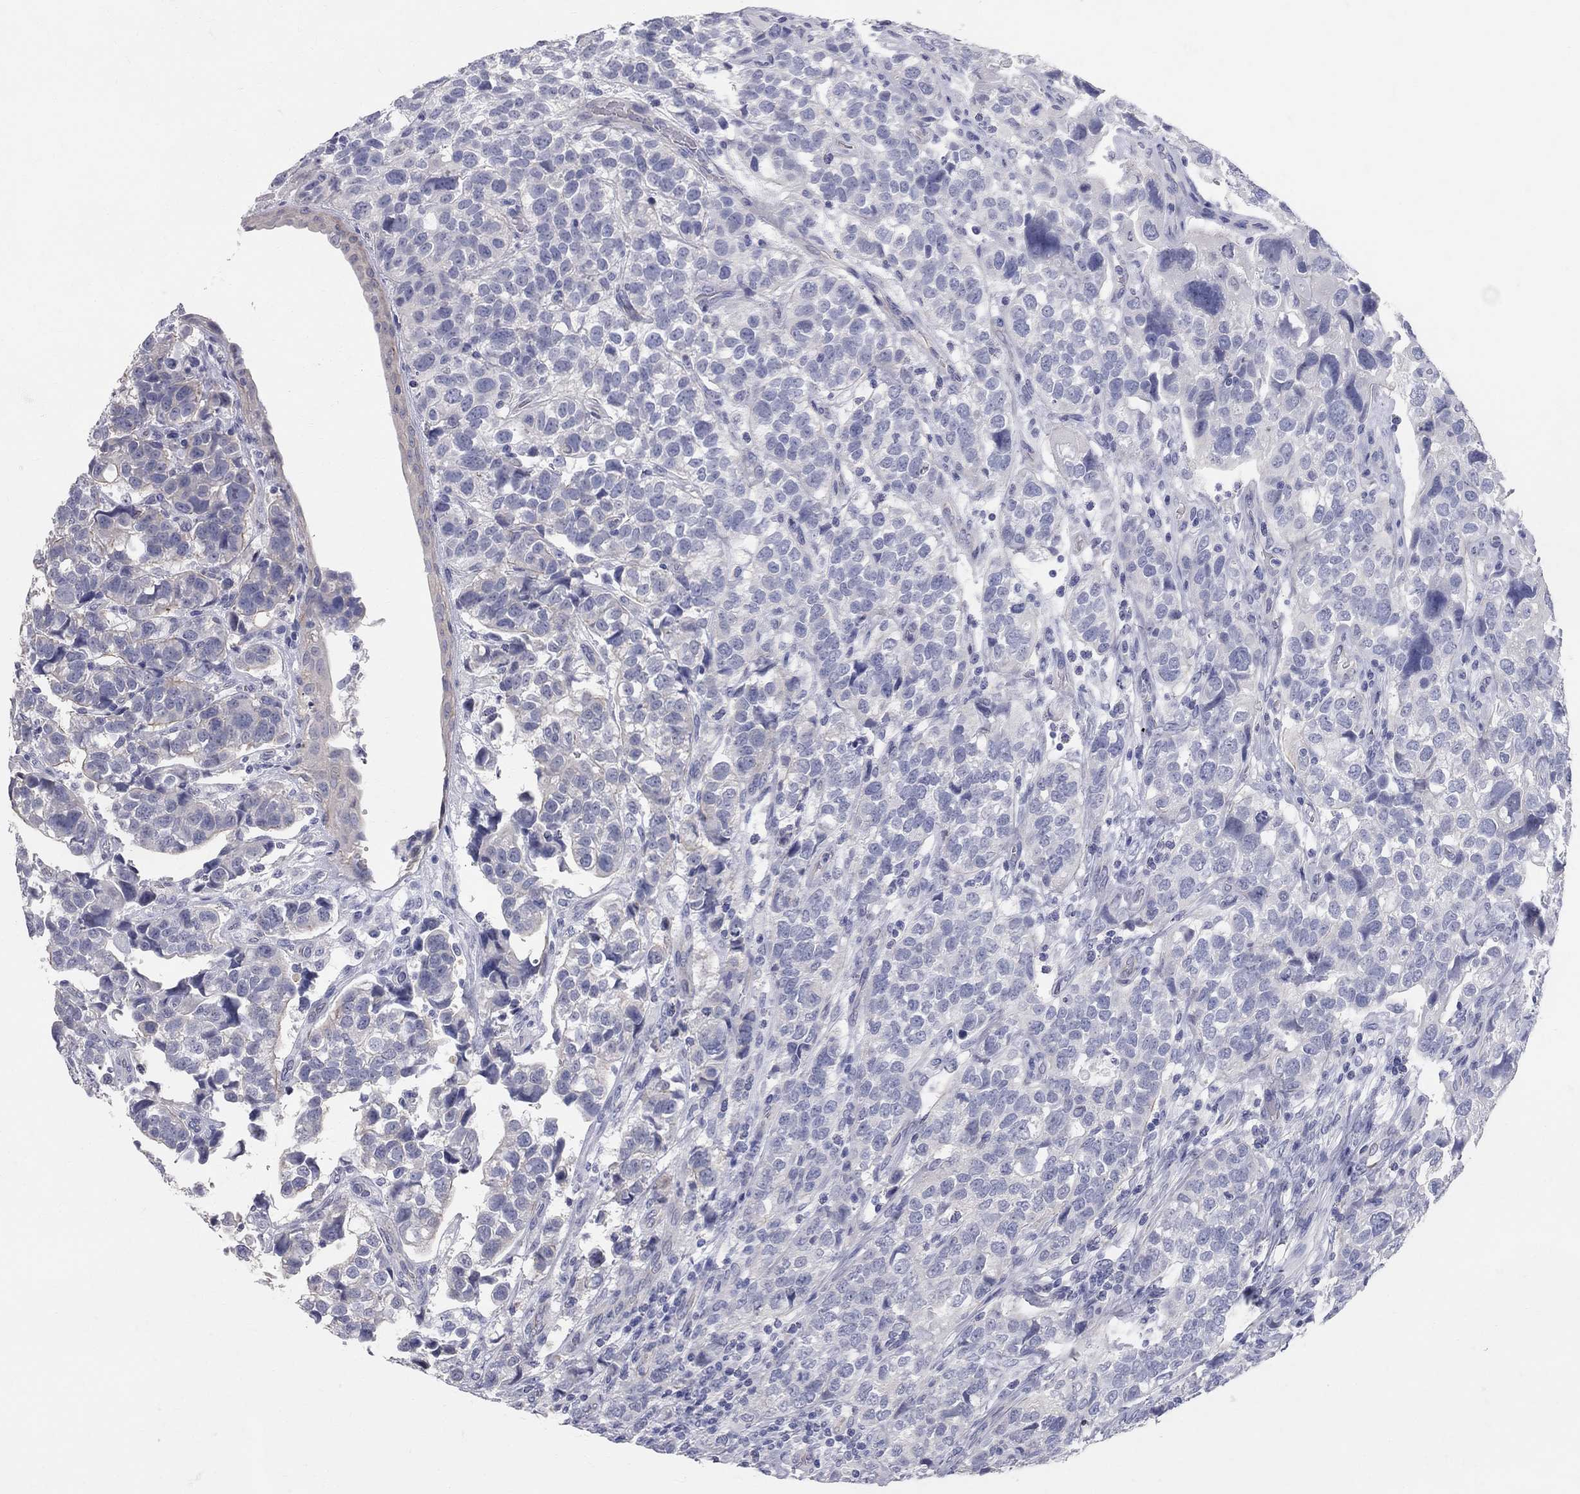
{"staining": {"intensity": "negative", "quantity": "none", "location": "none"}, "tissue": "urothelial cancer", "cell_type": "Tumor cells", "image_type": "cancer", "snomed": [{"axis": "morphology", "description": "Urothelial carcinoma, High grade"}, {"axis": "topography", "description": "Urinary bladder"}], "caption": "Tumor cells show no significant positivity in urothelial cancer.", "gene": "AOX1", "patient": {"sex": "female", "age": 58}}